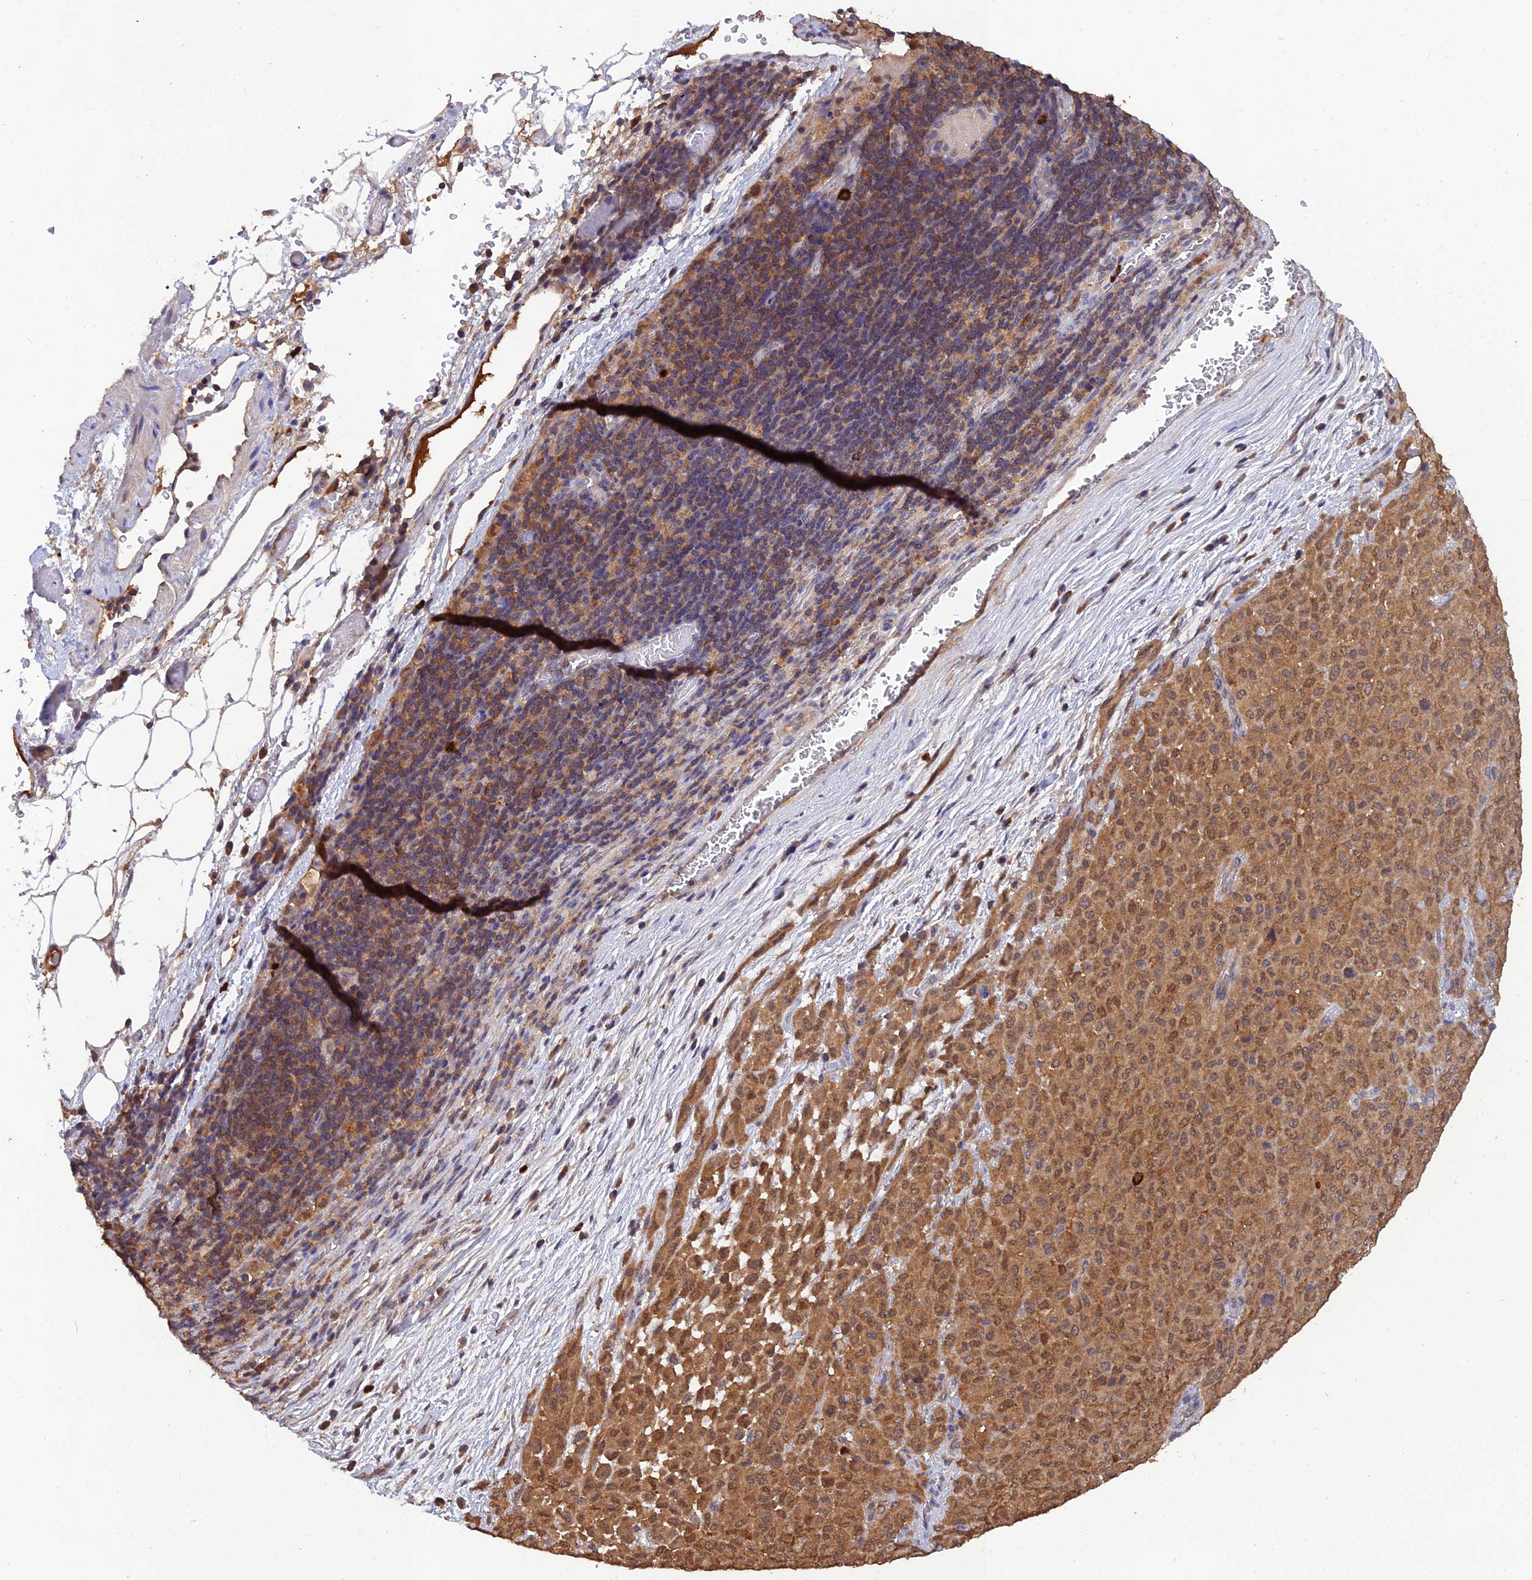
{"staining": {"intensity": "moderate", "quantity": ">75%", "location": "cytoplasmic/membranous"}, "tissue": "melanoma", "cell_type": "Tumor cells", "image_type": "cancer", "snomed": [{"axis": "morphology", "description": "Malignant melanoma, Metastatic site"}, {"axis": "topography", "description": "Skin"}], "caption": "There is medium levels of moderate cytoplasmic/membranous positivity in tumor cells of malignant melanoma (metastatic site), as demonstrated by immunohistochemical staining (brown color).", "gene": "TMEM258", "patient": {"sex": "female", "age": 81}}